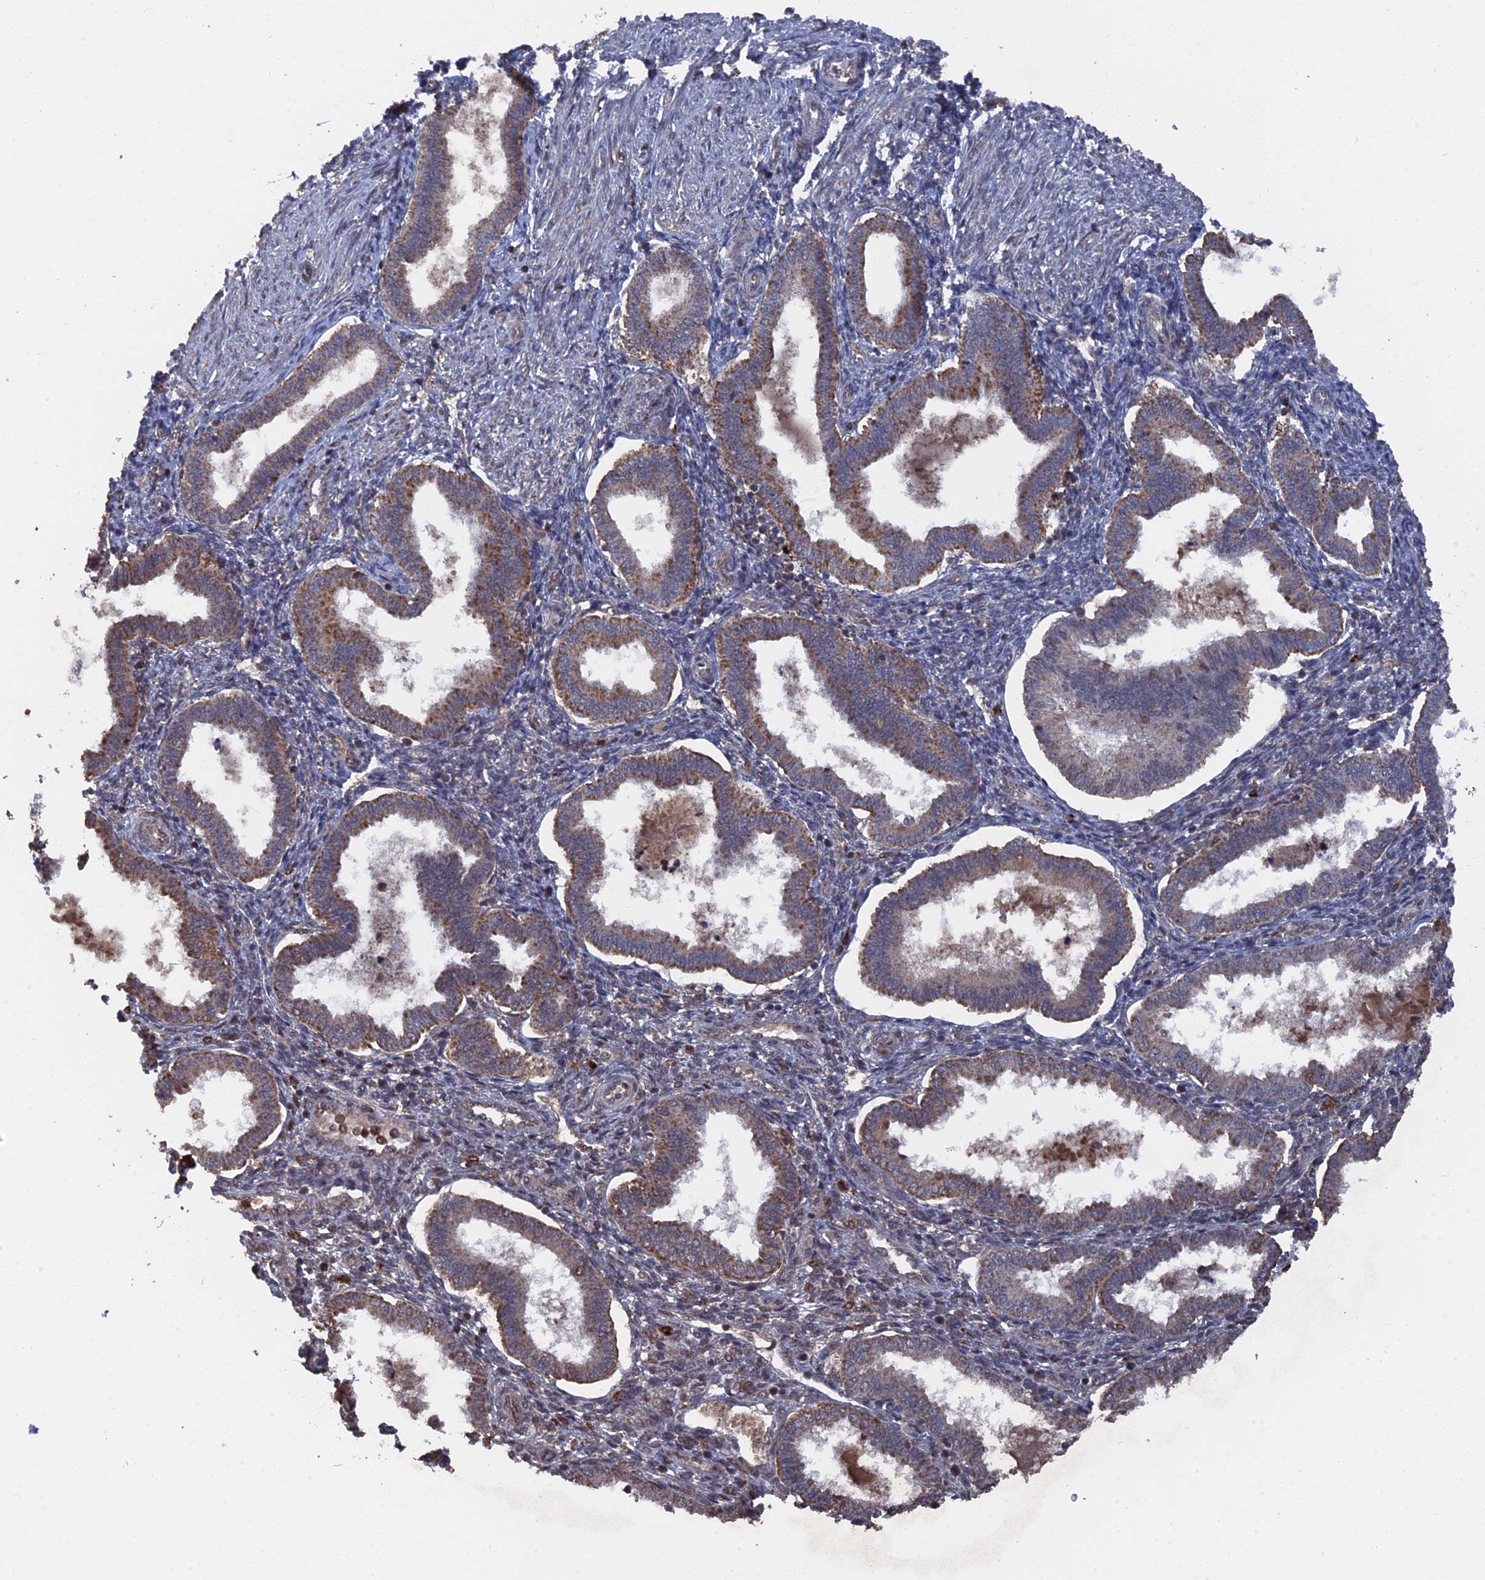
{"staining": {"intensity": "moderate", "quantity": "<25%", "location": "nuclear"}, "tissue": "endometrium", "cell_type": "Cells in endometrial stroma", "image_type": "normal", "snomed": [{"axis": "morphology", "description": "Normal tissue, NOS"}, {"axis": "topography", "description": "Endometrium"}], "caption": "About <25% of cells in endometrial stroma in normal endometrium display moderate nuclear protein expression as visualized by brown immunohistochemical staining.", "gene": "CEACAM21", "patient": {"sex": "female", "age": 24}}